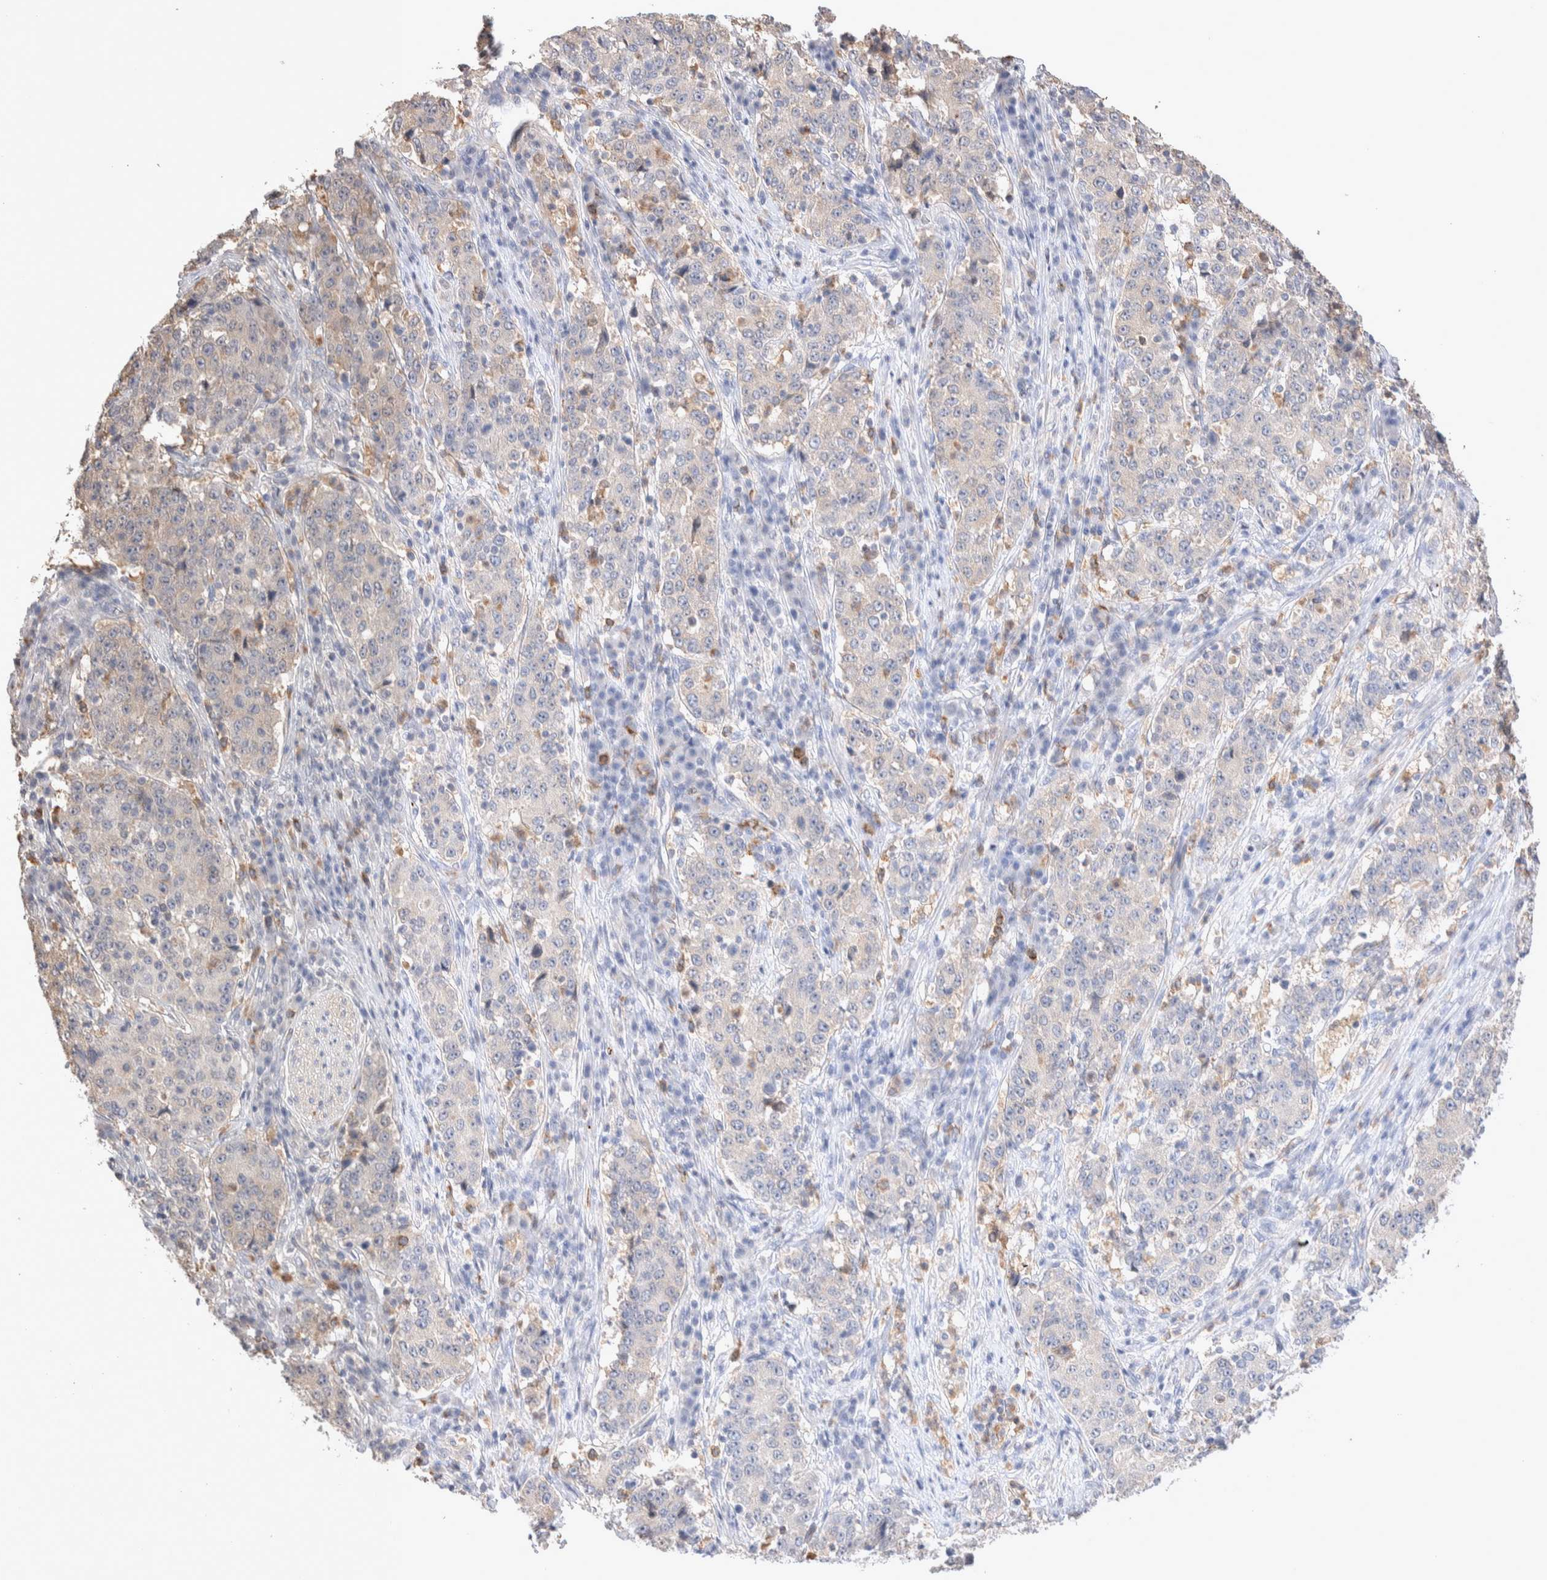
{"staining": {"intensity": "weak", "quantity": "<25%", "location": "cytoplasmic/membranous"}, "tissue": "stomach cancer", "cell_type": "Tumor cells", "image_type": "cancer", "snomed": [{"axis": "morphology", "description": "Adenocarcinoma, NOS"}, {"axis": "topography", "description": "Stomach"}], "caption": "Adenocarcinoma (stomach) was stained to show a protein in brown. There is no significant staining in tumor cells.", "gene": "FFAR2", "patient": {"sex": "male", "age": 59}}